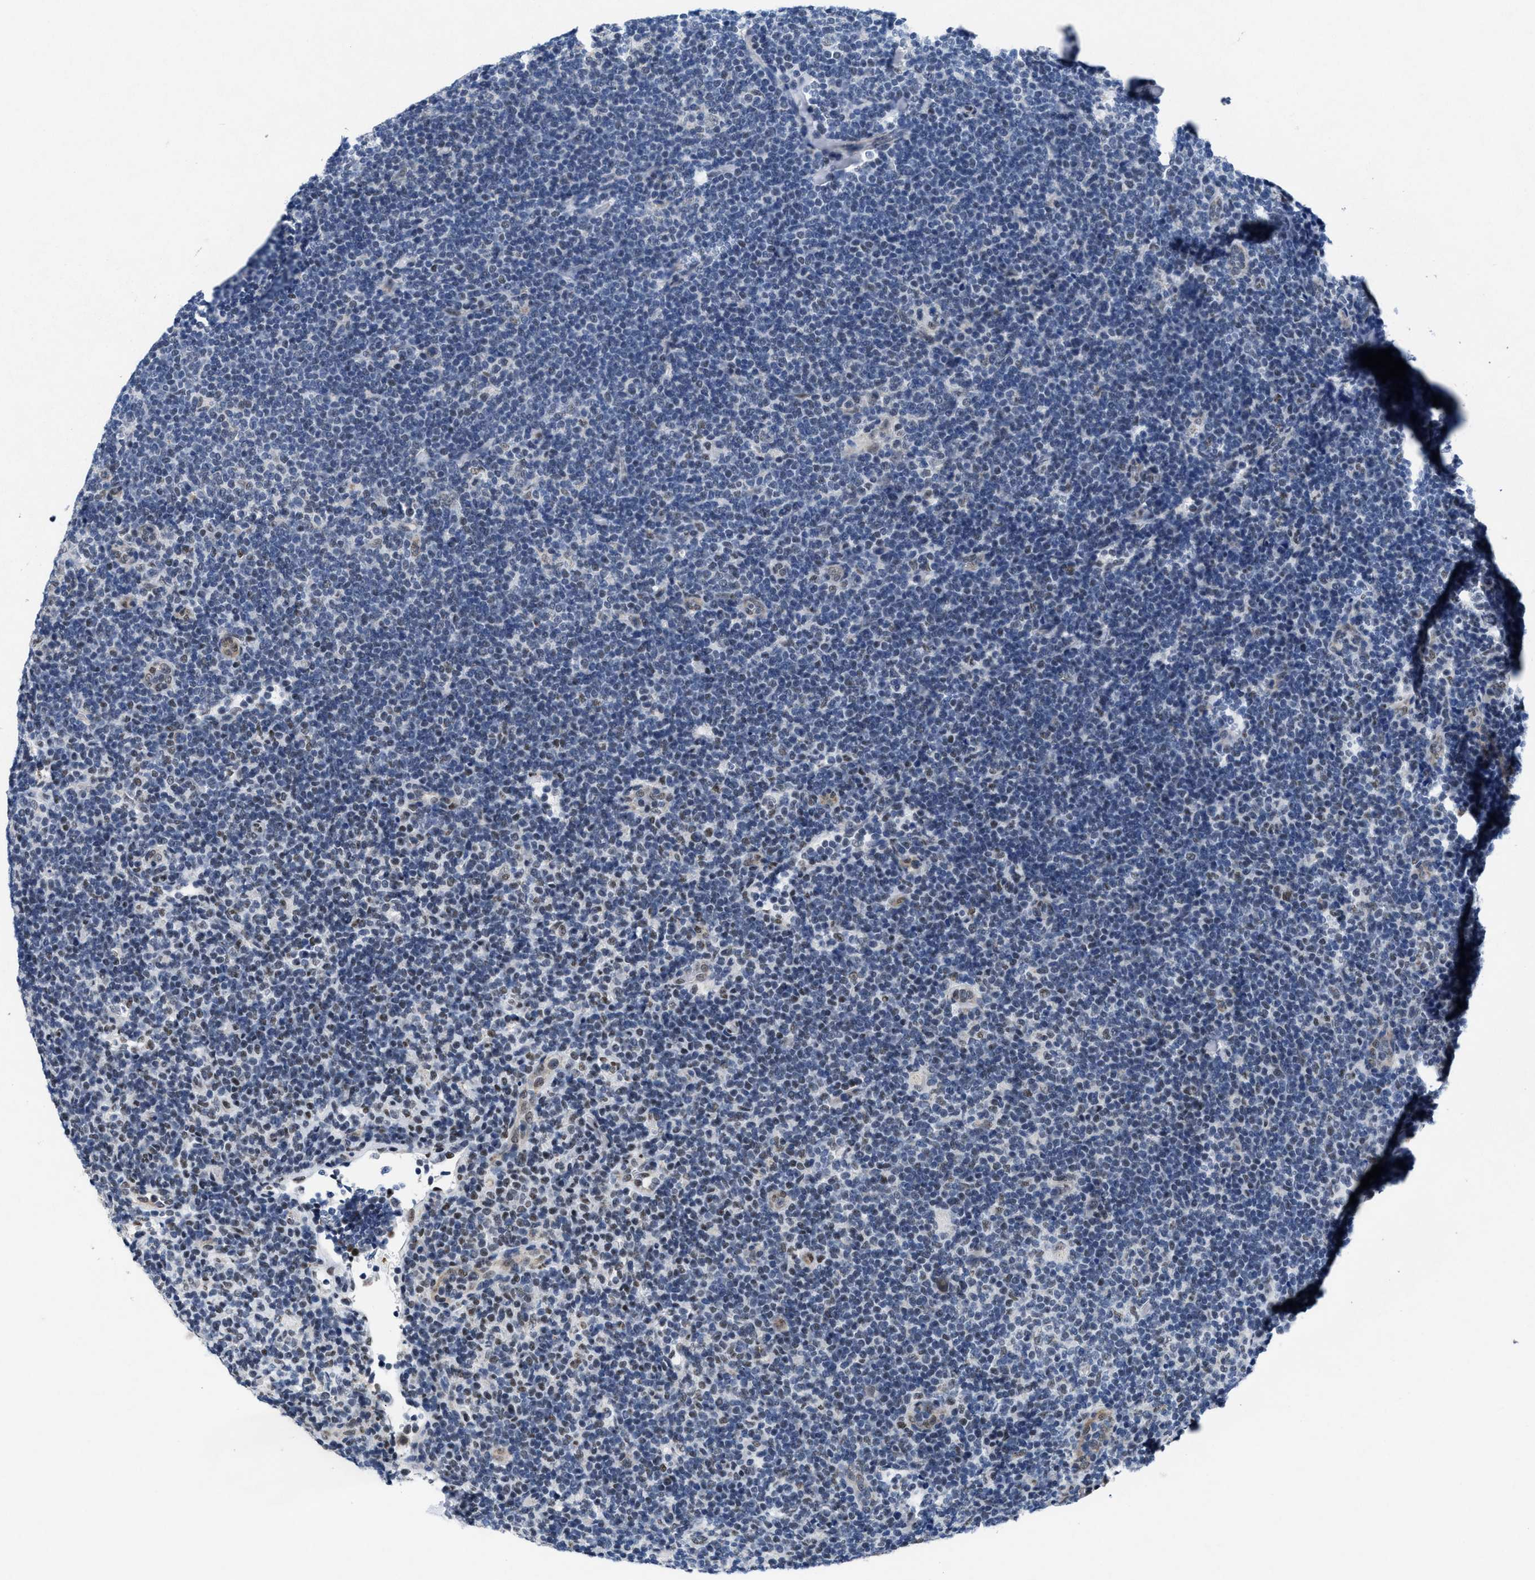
{"staining": {"intensity": "weak", "quantity": "<25%", "location": "cytoplasmic/membranous,nuclear"}, "tissue": "lymphoma", "cell_type": "Tumor cells", "image_type": "cancer", "snomed": [{"axis": "morphology", "description": "Hodgkin's disease, NOS"}, {"axis": "topography", "description": "Lymph node"}], "caption": "The immunohistochemistry (IHC) image has no significant positivity in tumor cells of Hodgkin's disease tissue.", "gene": "ID3", "patient": {"sex": "female", "age": 57}}